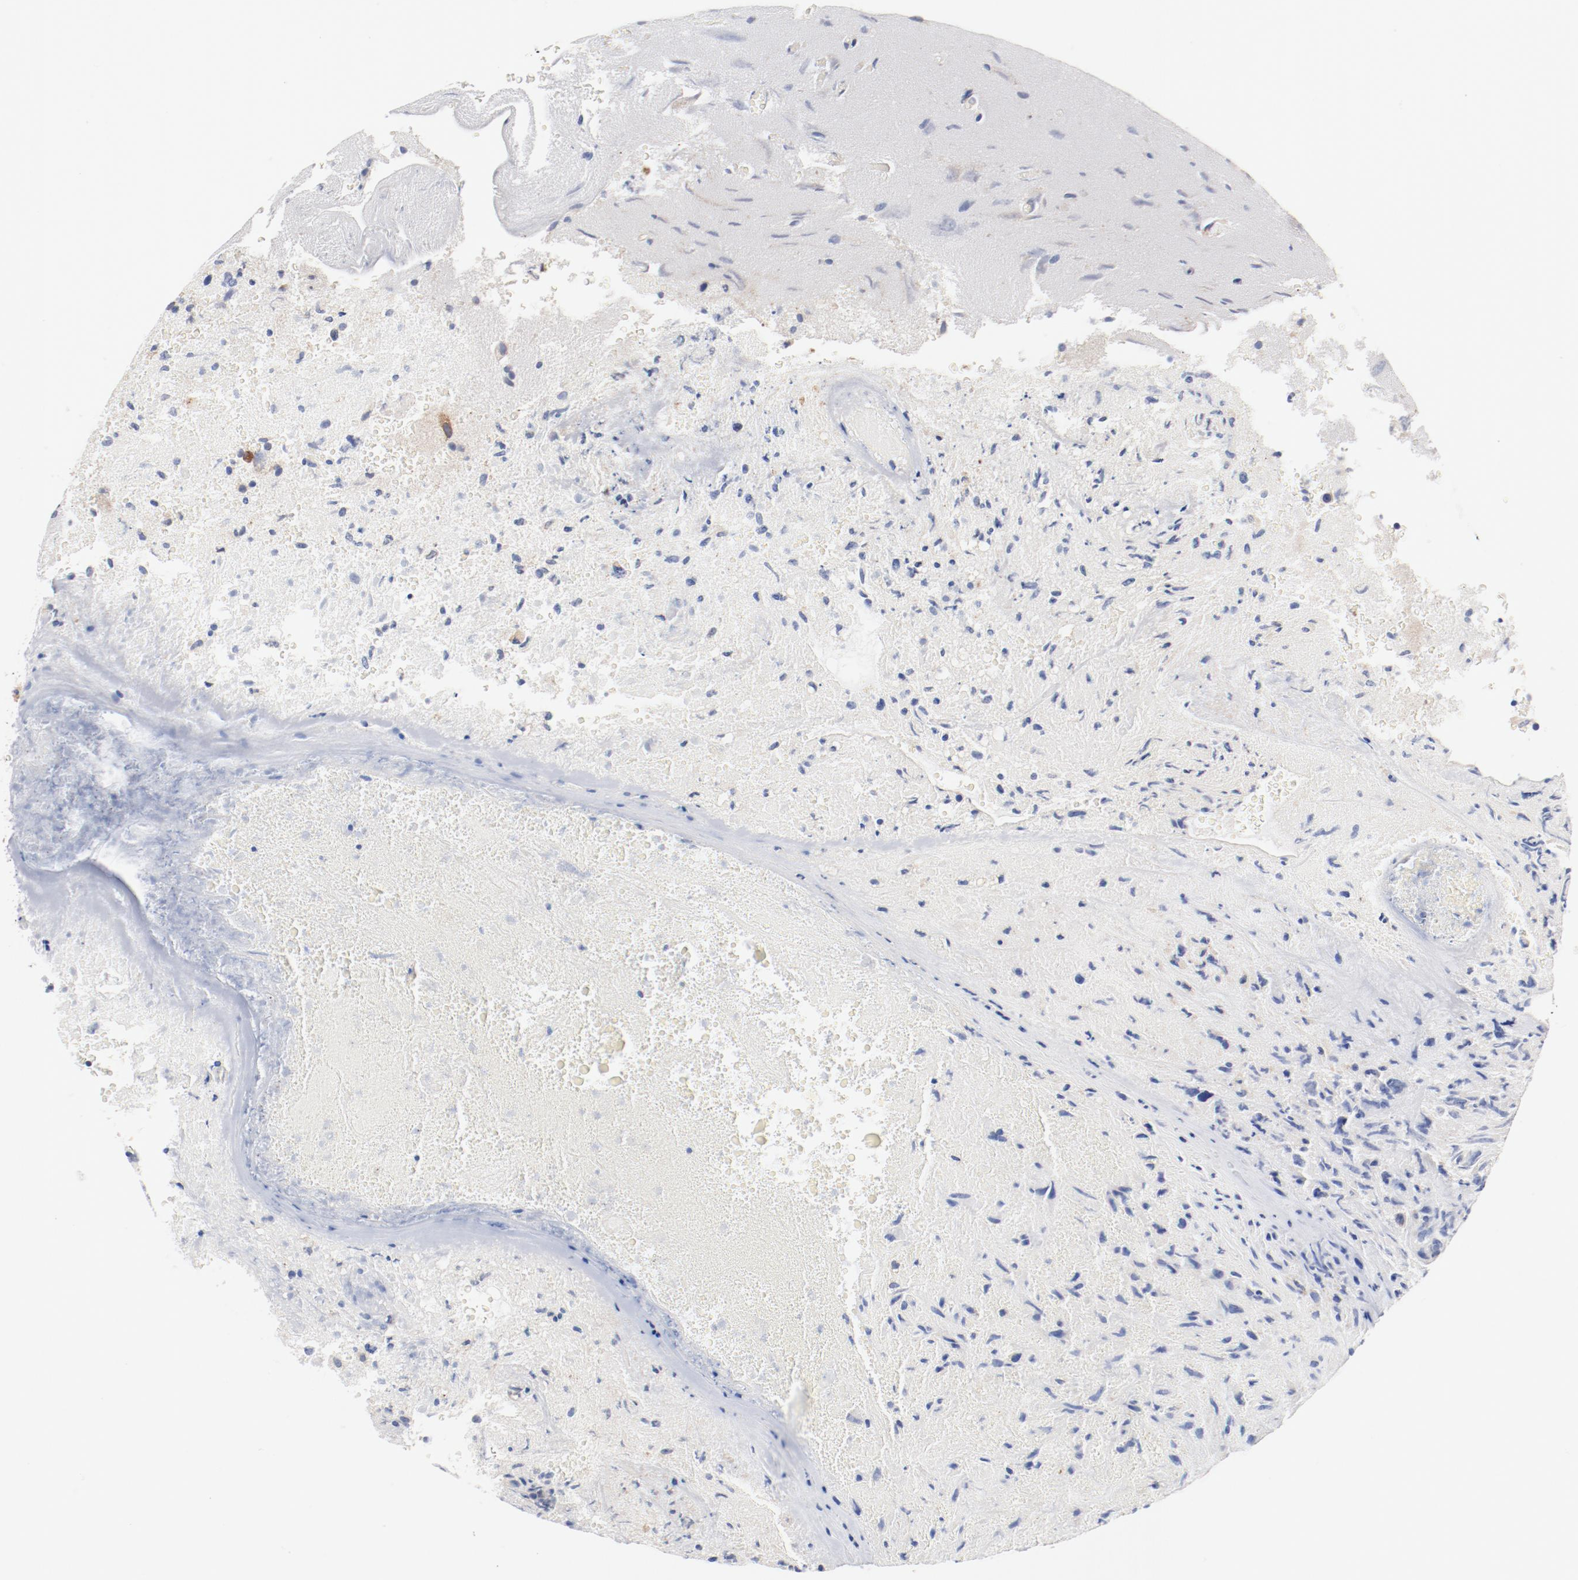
{"staining": {"intensity": "moderate", "quantity": ">75%", "location": "cytoplasmic/membranous"}, "tissue": "glioma", "cell_type": "Tumor cells", "image_type": "cancer", "snomed": [{"axis": "morphology", "description": "Normal tissue, NOS"}, {"axis": "morphology", "description": "Glioma, malignant, High grade"}, {"axis": "topography", "description": "Cerebral cortex"}], "caption": "Immunohistochemical staining of high-grade glioma (malignant) displays medium levels of moderate cytoplasmic/membranous protein positivity in approximately >75% of tumor cells.", "gene": "PDPK1", "patient": {"sex": "male", "age": 75}}